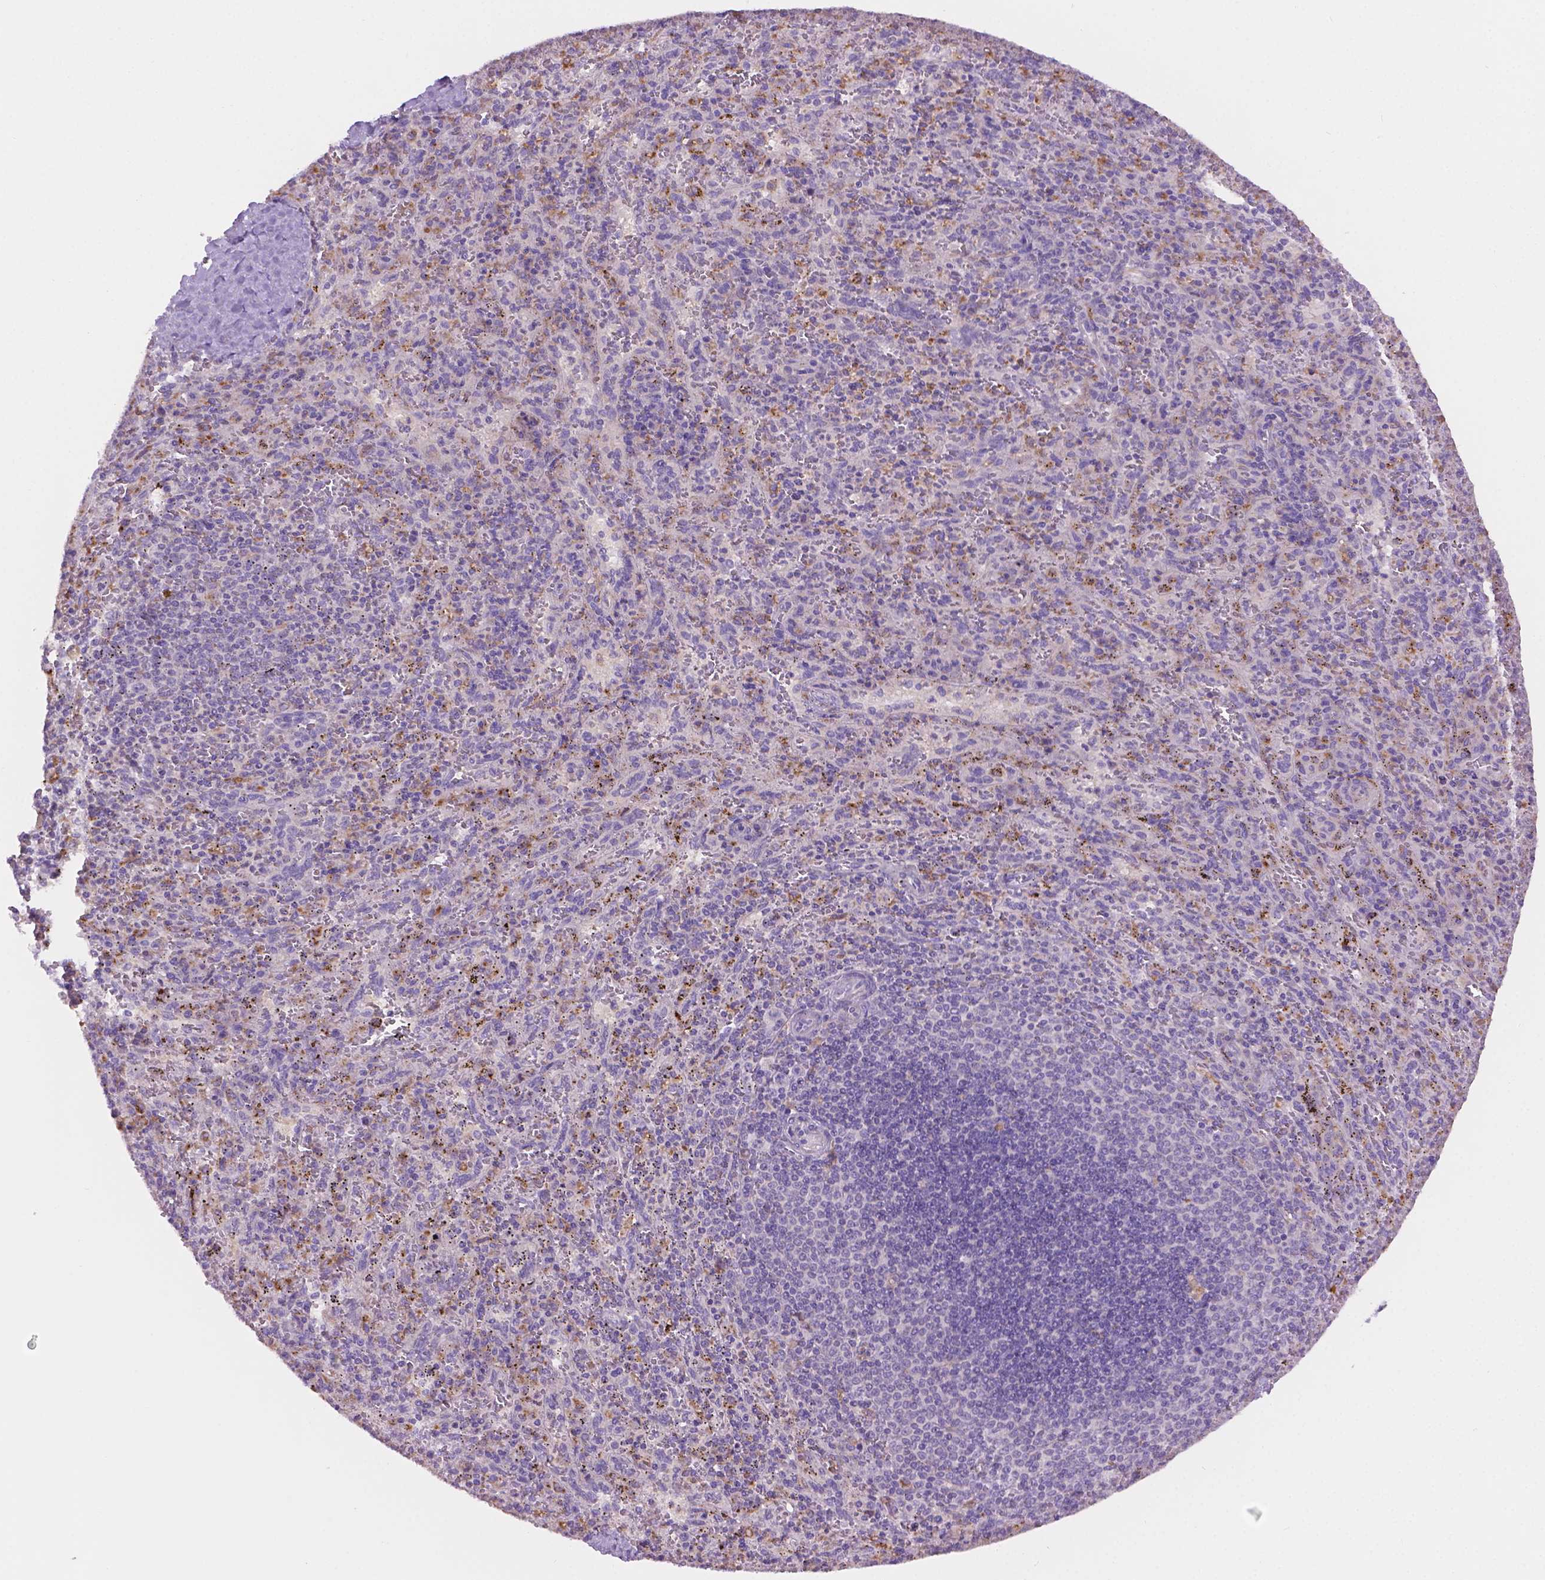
{"staining": {"intensity": "negative", "quantity": "none", "location": "none"}, "tissue": "spleen", "cell_type": "Cells in red pulp", "image_type": "normal", "snomed": [{"axis": "morphology", "description": "Normal tissue, NOS"}, {"axis": "topography", "description": "Spleen"}], "caption": "This is a image of IHC staining of unremarkable spleen, which shows no positivity in cells in red pulp.", "gene": "CDH7", "patient": {"sex": "male", "age": 57}}